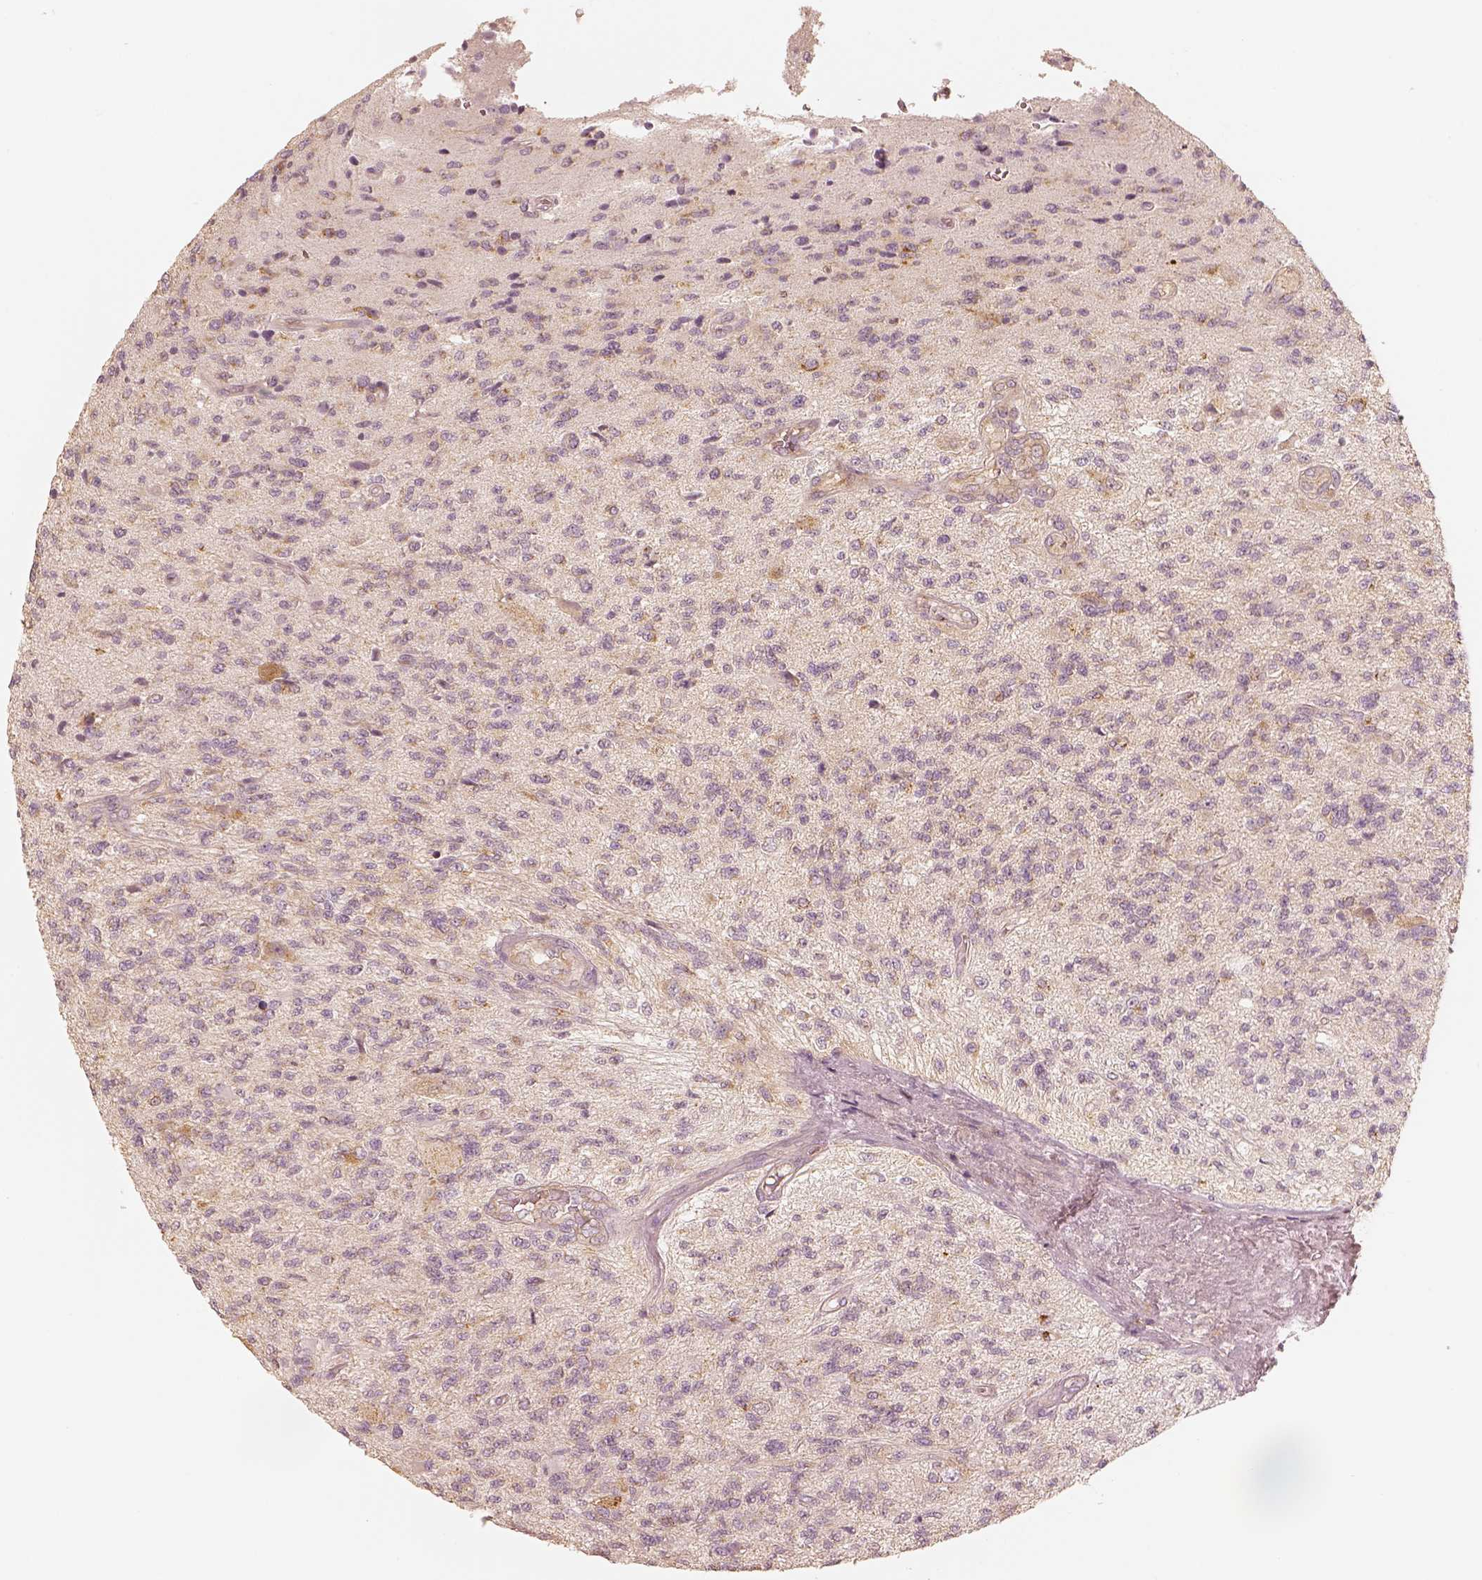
{"staining": {"intensity": "negative", "quantity": "none", "location": "none"}, "tissue": "glioma", "cell_type": "Tumor cells", "image_type": "cancer", "snomed": [{"axis": "morphology", "description": "Glioma, malignant, High grade"}, {"axis": "topography", "description": "Brain"}], "caption": "High power microscopy histopathology image of an IHC histopathology image of malignant glioma (high-grade), revealing no significant positivity in tumor cells.", "gene": "GORASP2", "patient": {"sex": "male", "age": 56}}